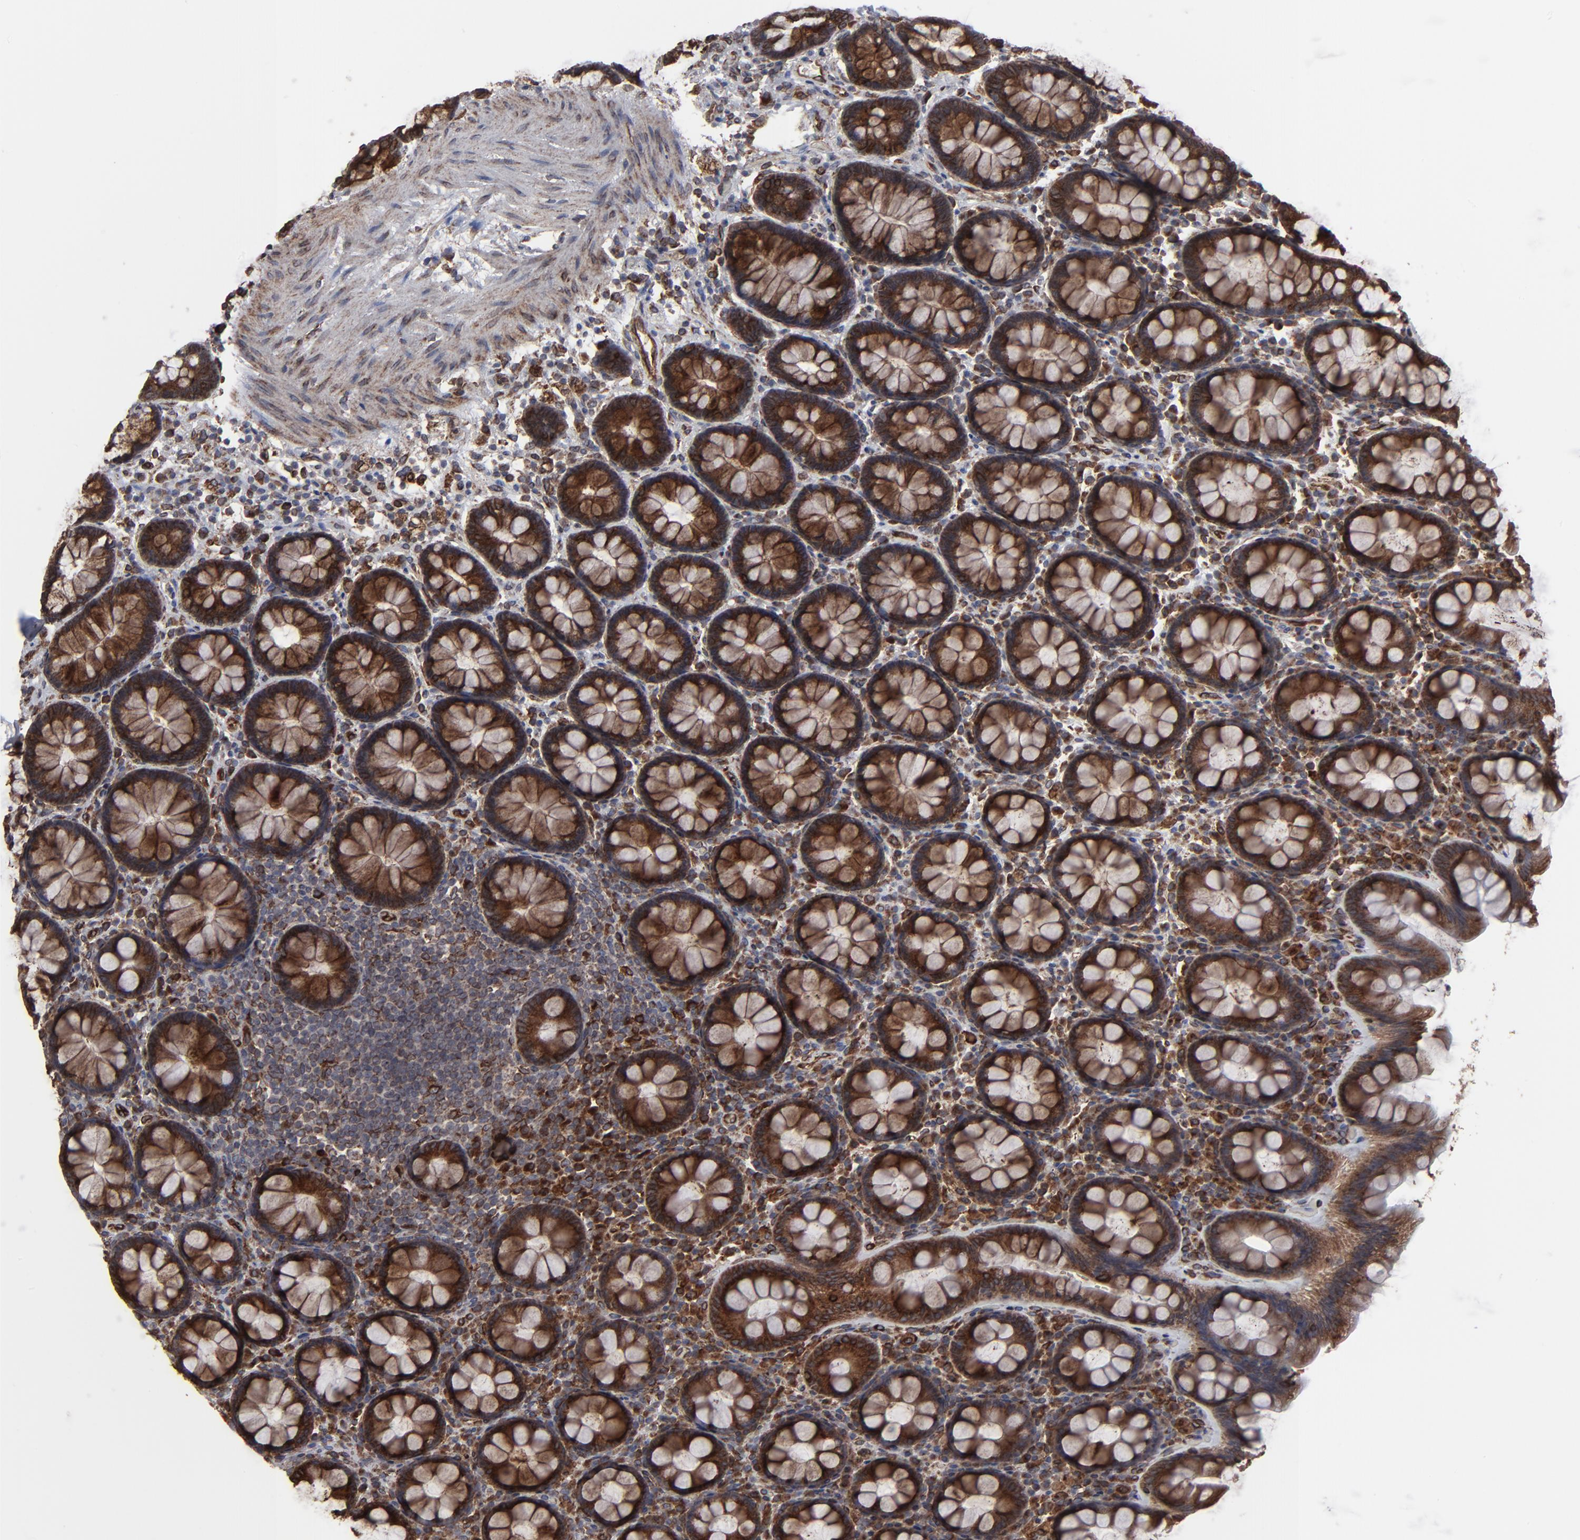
{"staining": {"intensity": "strong", "quantity": ">75%", "location": "cytoplasmic/membranous"}, "tissue": "rectum", "cell_type": "Glandular cells", "image_type": "normal", "snomed": [{"axis": "morphology", "description": "Normal tissue, NOS"}, {"axis": "topography", "description": "Rectum"}], "caption": "Immunohistochemistry (DAB) staining of benign rectum displays strong cytoplasmic/membranous protein expression in about >75% of glandular cells. (brown staining indicates protein expression, while blue staining denotes nuclei).", "gene": "CNIH1", "patient": {"sex": "male", "age": 92}}